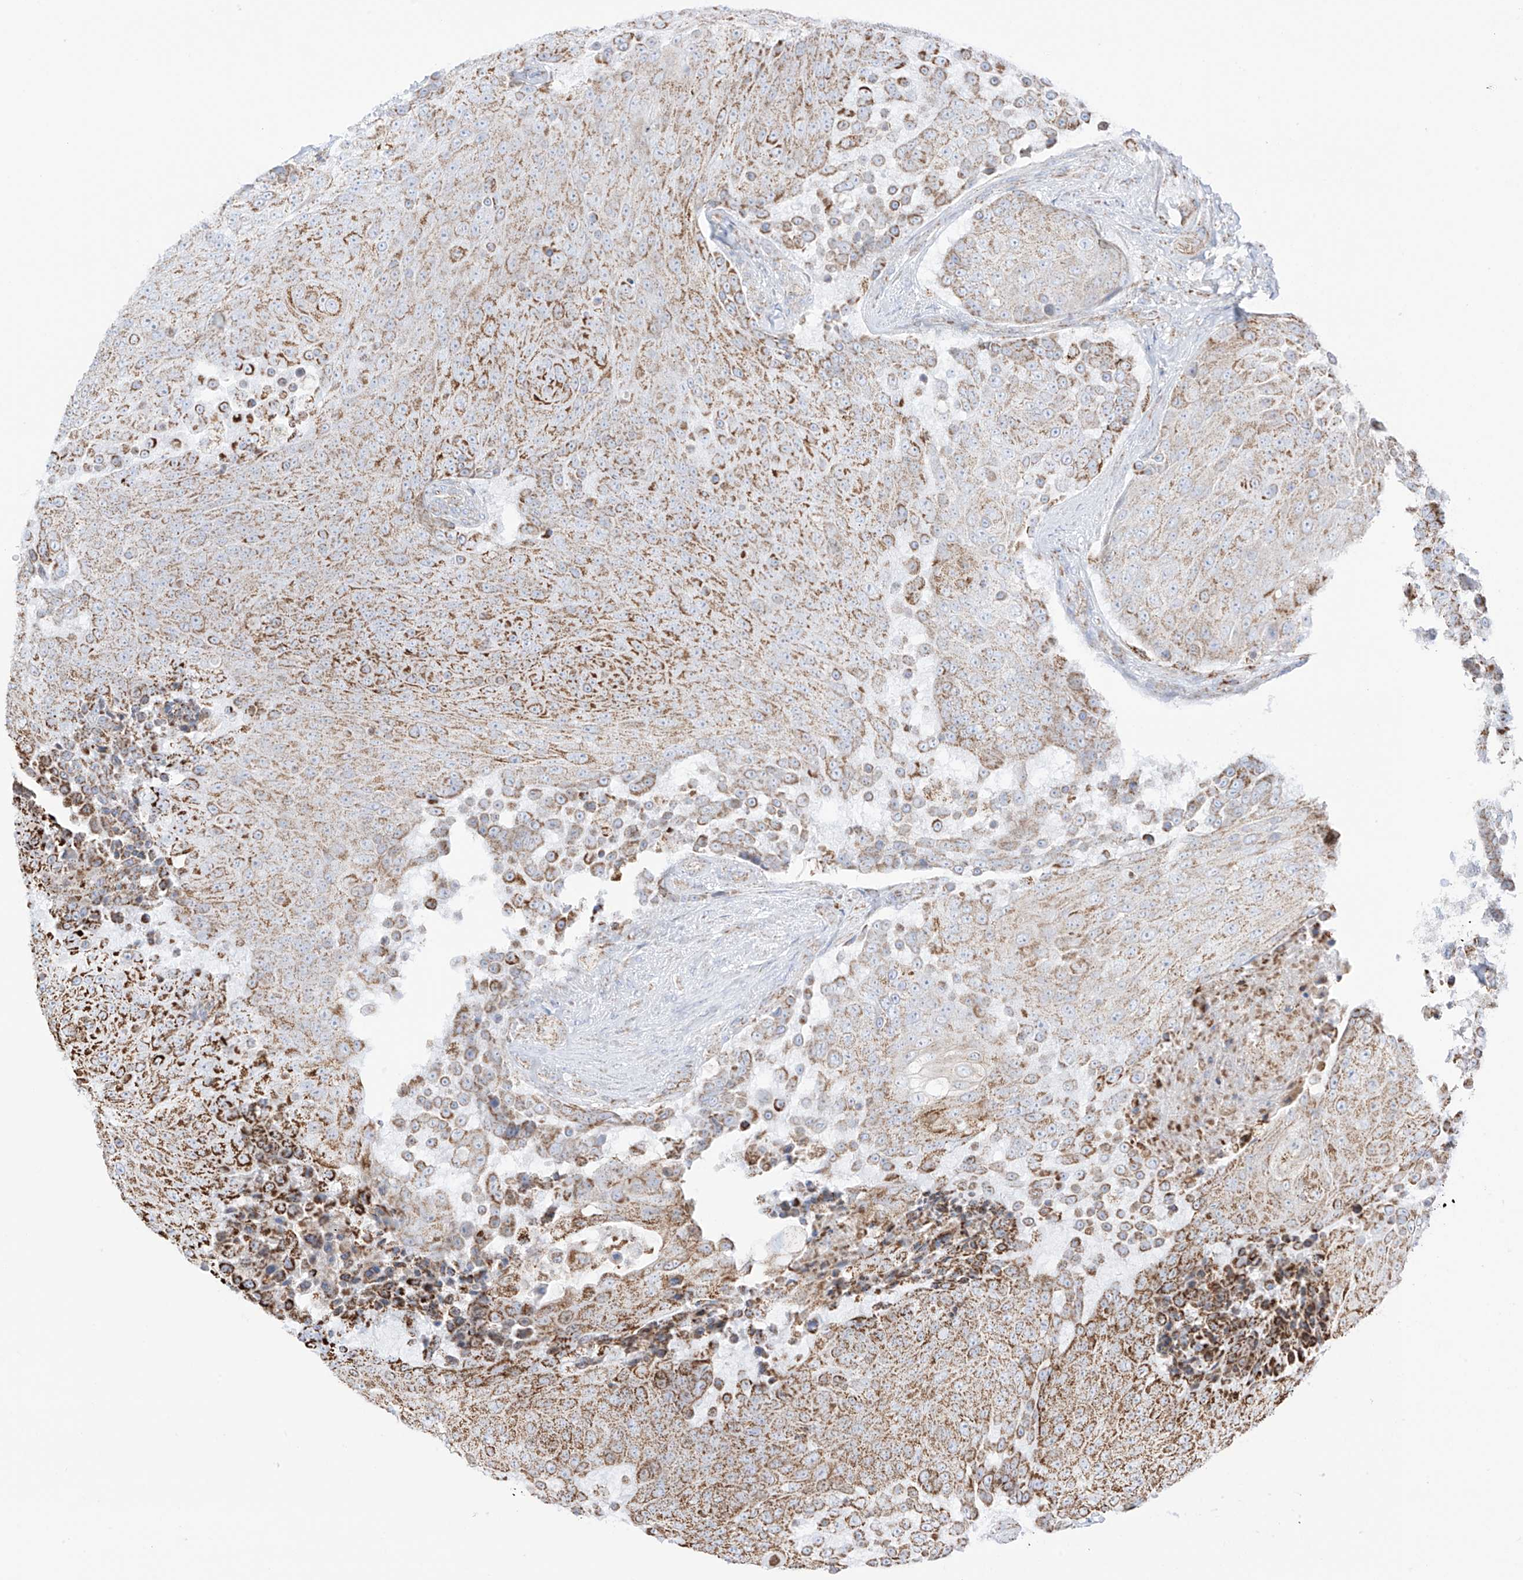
{"staining": {"intensity": "moderate", "quantity": ">75%", "location": "cytoplasmic/membranous"}, "tissue": "urothelial cancer", "cell_type": "Tumor cells", "image_type": "cancer", "snomed": [{"axis": "morphology", "description": "Urothelial carcinoma, High grade"}, {"axis": "topography", "description": "Urinary bladder"}], "caption": "Human urothelial carcinoma (high-grade) stained with a protein marker demonstrates moderate staining in tumor cells.", "gene": "XKR3", "patient": {"sex": "female", "age": 63}}